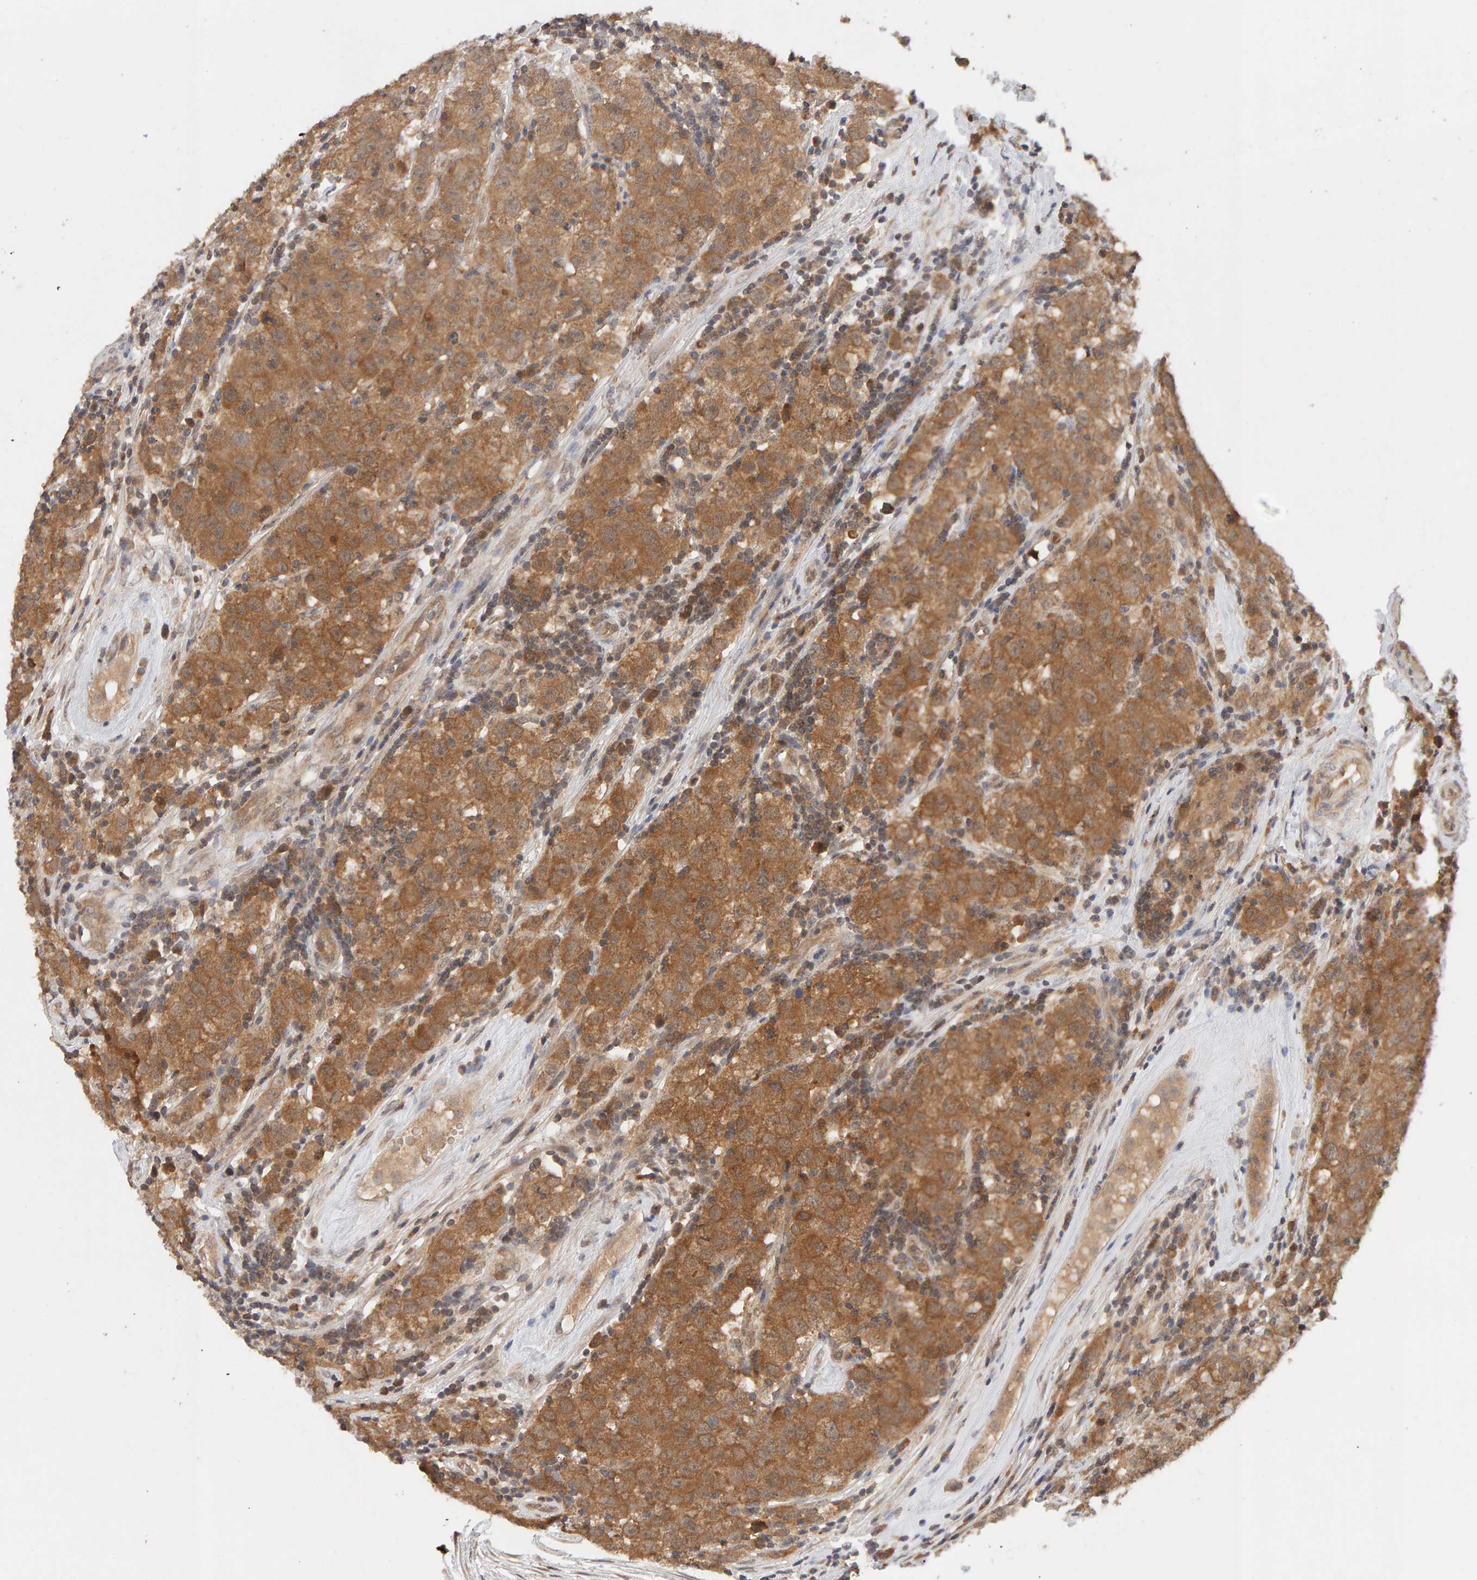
{"staining": {"intensity": "moderate", "quantity": ">75%", "location": "cytoplasmic/membranous"}, "tissue": "testis cancer", "cell_type": "Tumor cells", "image_type": "cancer", "snomed": [{"axis": "morphology", "description": "Seminoma, NOS"}, {"axis": "morphology", "description": "Carcinoma, Embryonal, NOS"}, {"axis": "topography", "description": "Testis"}], "caption": "Protein analysis of seminoma (testis) tissue displays moderate cytoplasmic/membranous positivity in approximately >75% of tumor cells.", "gene": "DNAJC7", "patient": {"sex": "male", "age": 28}}